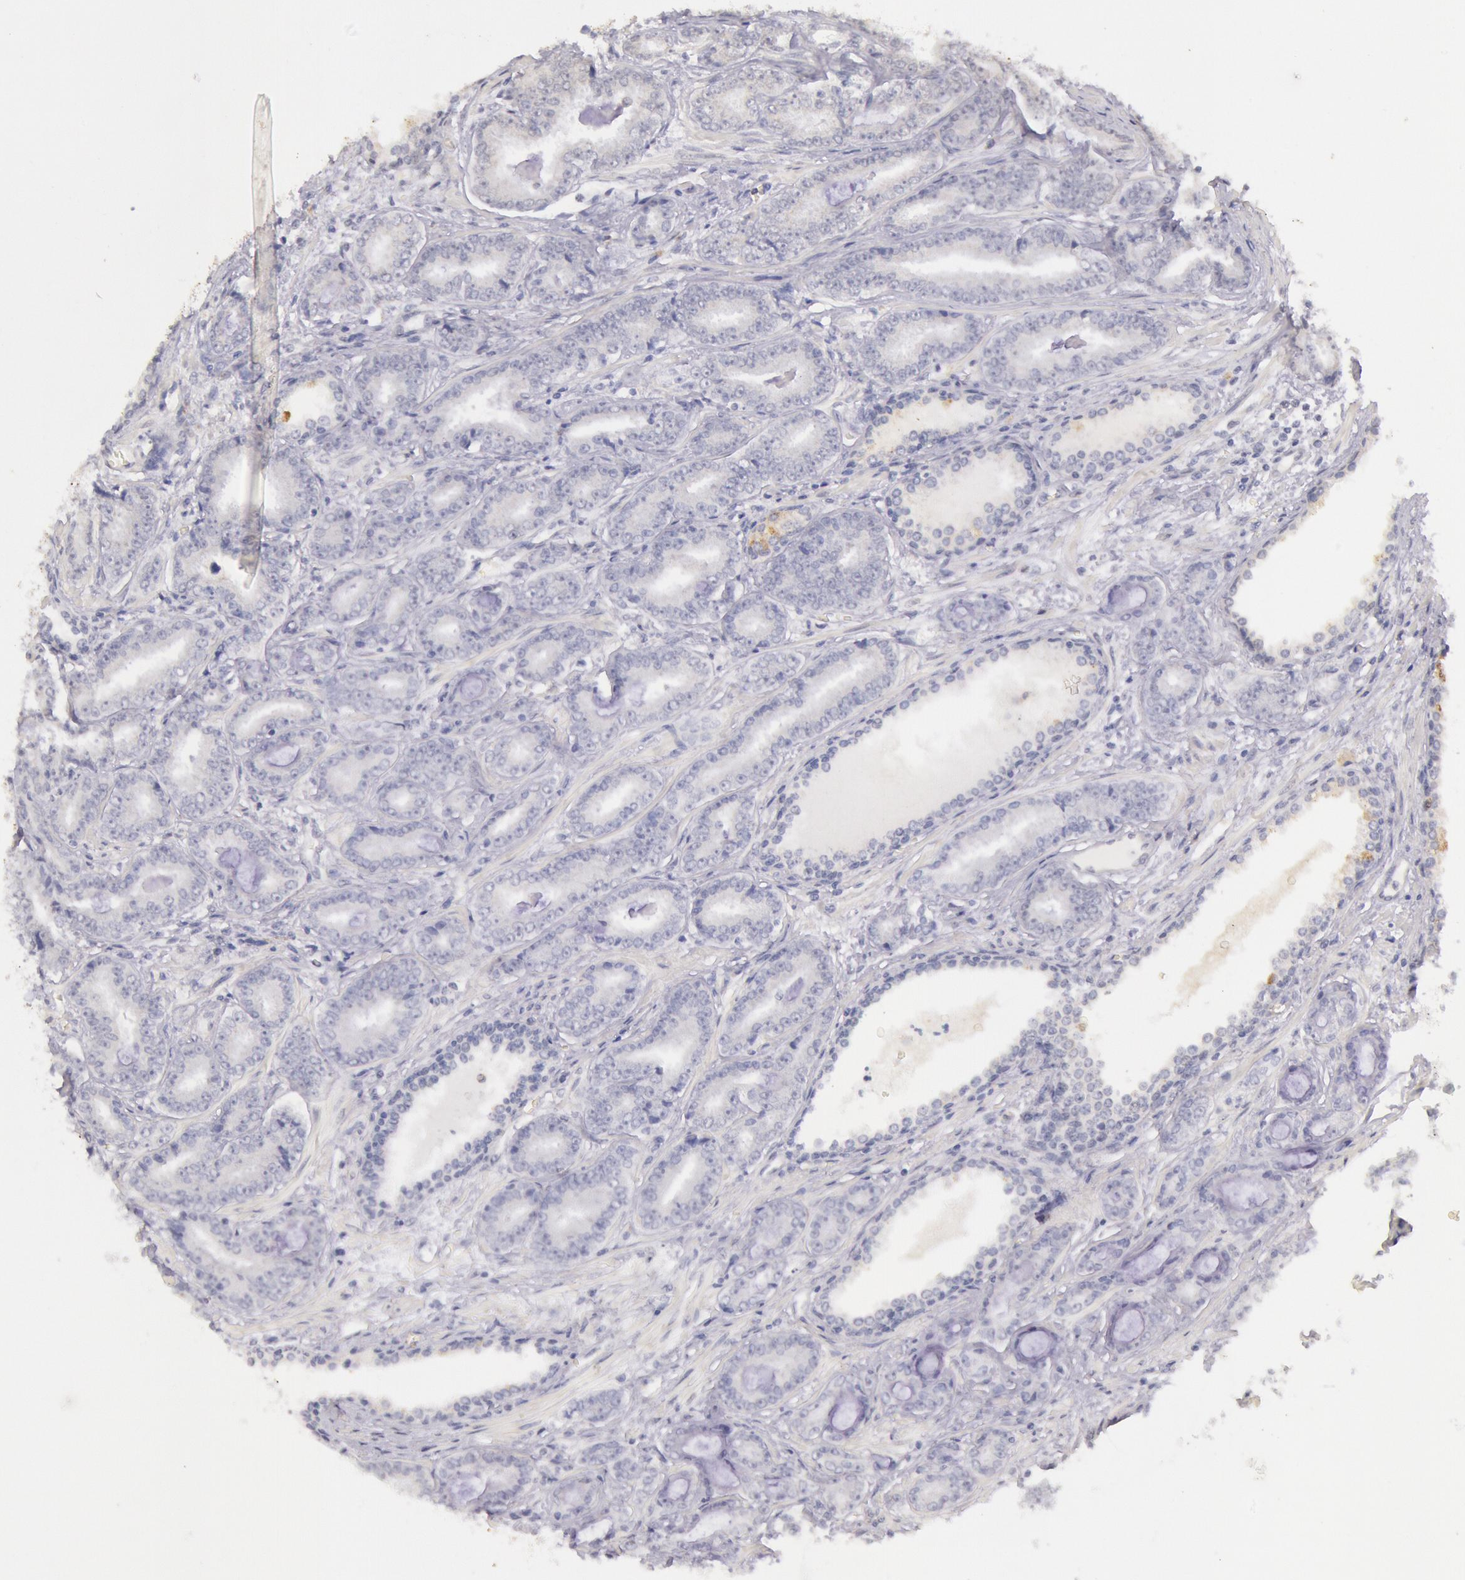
{"staining": {"intensity": "negative", "quantity": "none", "location": "none"}, "tissue": "prostate cancer", "cell_type": "Tumor cells", "image_type": "cancer", "snomed": [{"axis": "morphology", "description": "Adenocarcinoma, Low grade"}, {"axis": "topography", "description": "Prostate"}], "caption": "Protein analysis of low-grade adenocarcinoma (prostate) displays no significant expression in tumor cells.", "gene": "FRMD6", "patient": {"sex": "male", "age": 65}}